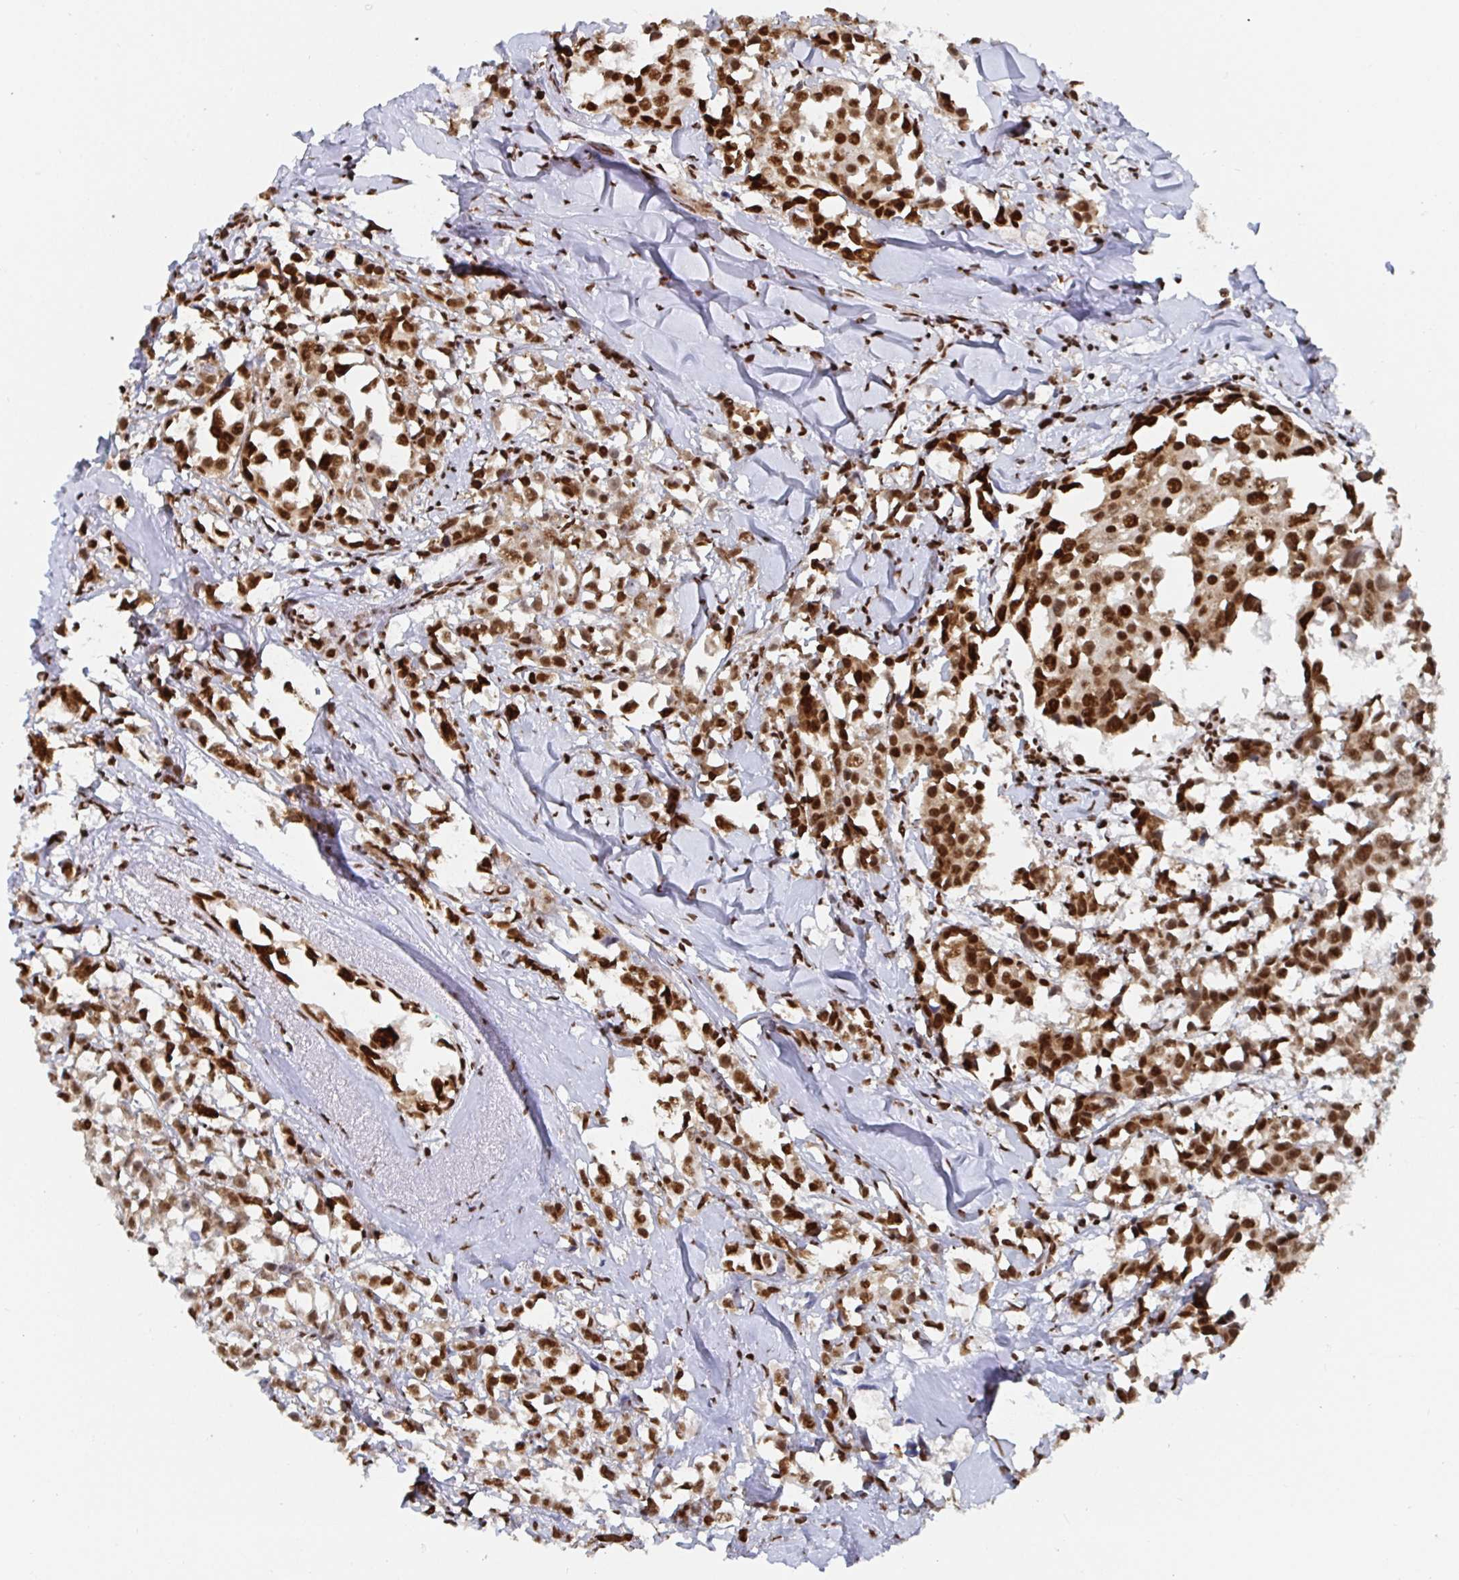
{"staining": {"intensity": "strong", "quantity": ">75%", "location": "nuclear"}, "tissue": "breast cancer", "cell_type": "Tumor cells", "image_type": "cancer", "snomed": [{"axis": "morphology", "description": "Duct carcinoma"}, {"axis": "topography", "description": "Breast"}], "caption": "Immunohistochemistry of breast invasive ductal carcinoma displays high levels of strong nuclear expression in approximately >75% of tumor cells. Immunohistochemistry stains the protein of interest in brown and the nuclei are stained blue.", "gene": "EWSR1", "patient": {"sex": "female", "age": 80}}